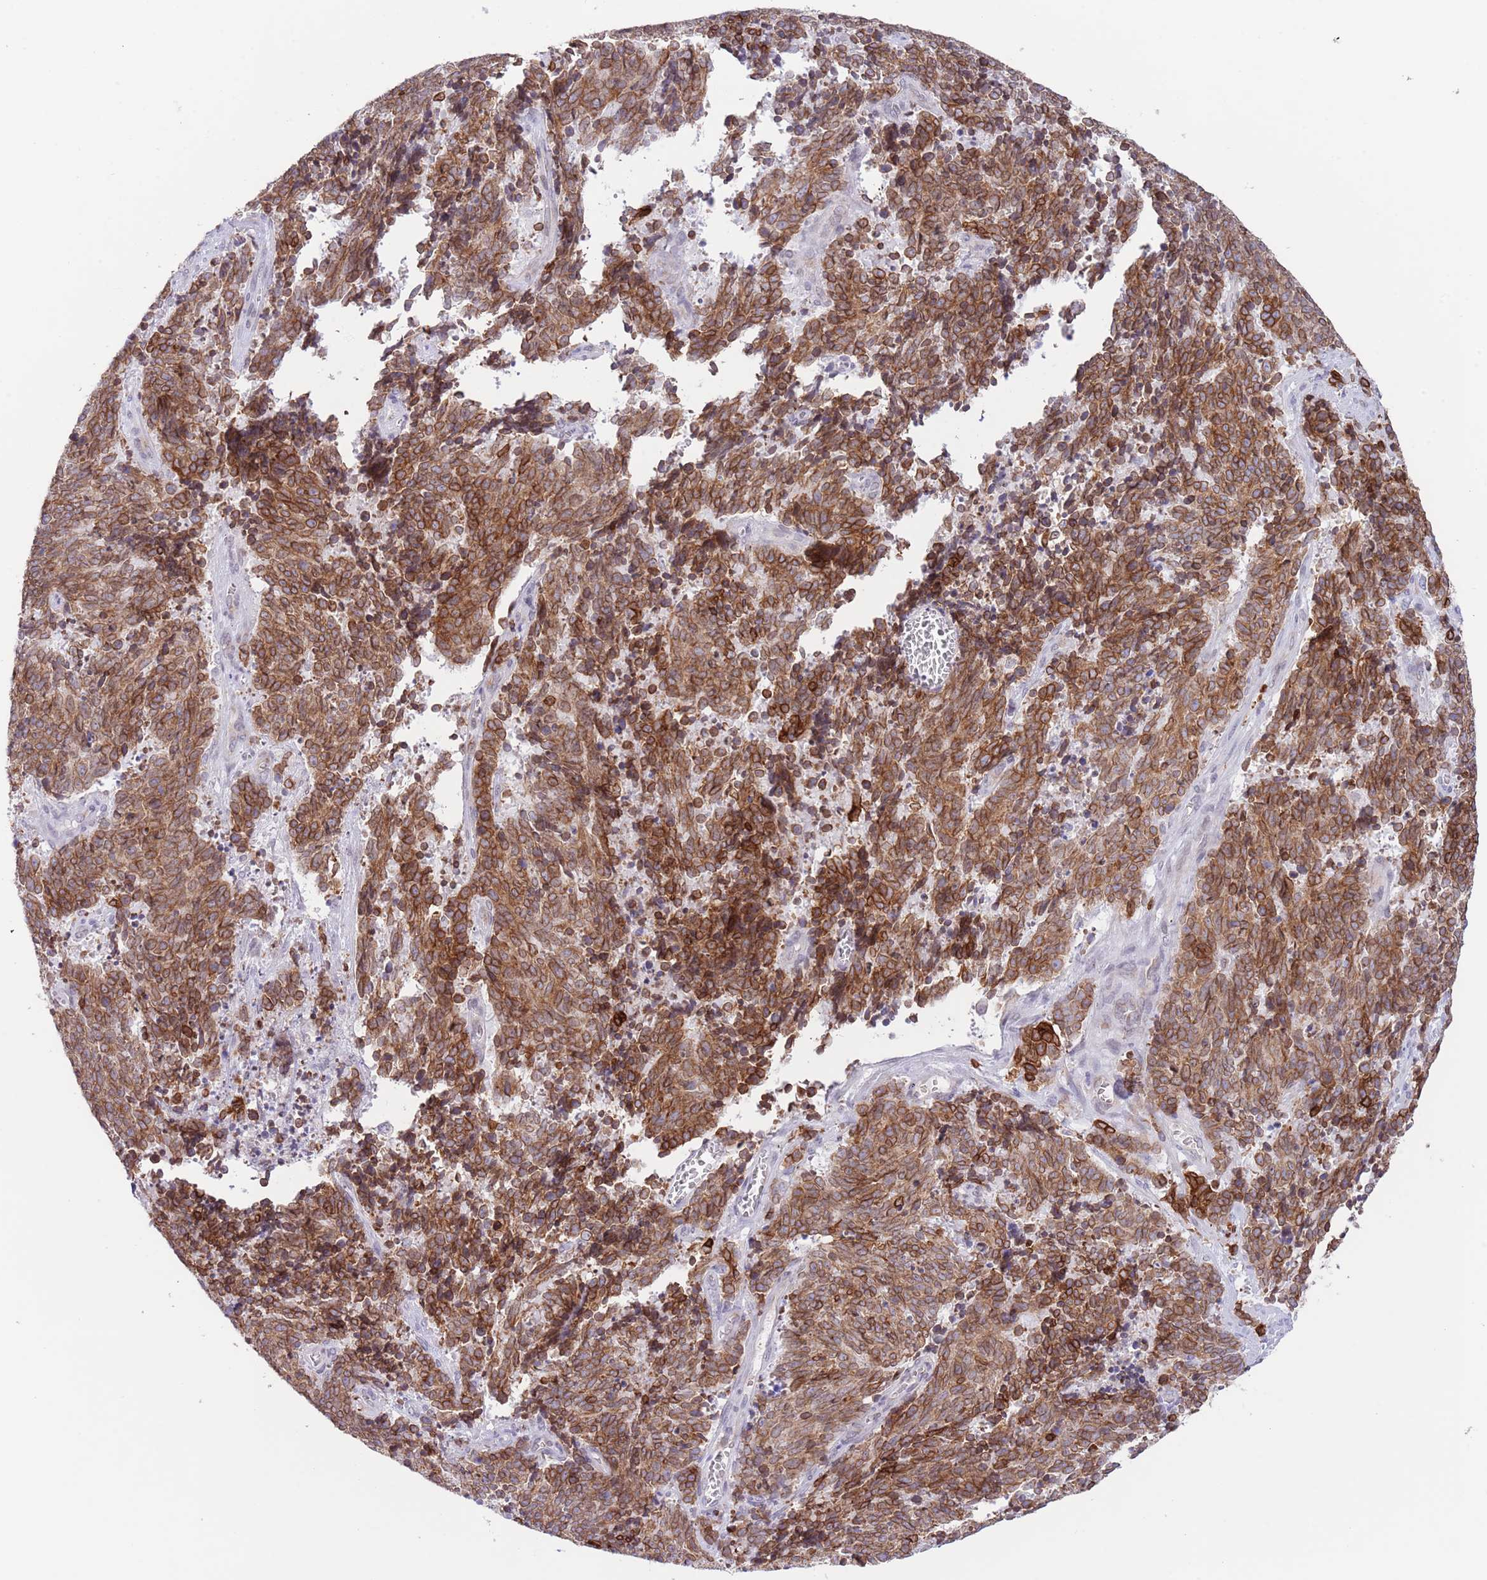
{"staining": {"intensity": "moderate", "quantity": ">75%", "location": "cytoplasmic/membranous"}, "tissue": "cervical cancer", "cell_type": "Tumor cells", "image_type": "cancer", "snomed": [{"axis": "morphology", "description": "Squamous cell carcinoma, NOS"}, {"axis": "topography", "description": "Cervix"}], "caption": "IHC of human squamous cell carcinoma (cervical) displays medium levels of moderate cytoplasmic/membranous staining in about >75% of tumor cells. Using DAB (3,3'-diaminobenzidine) (brown) and hematoxylin (blue) stains, captured at high magnification using brightfield microscopy.", "gene": "EBPL", "patient": {"sex": "female", "age": 29}}